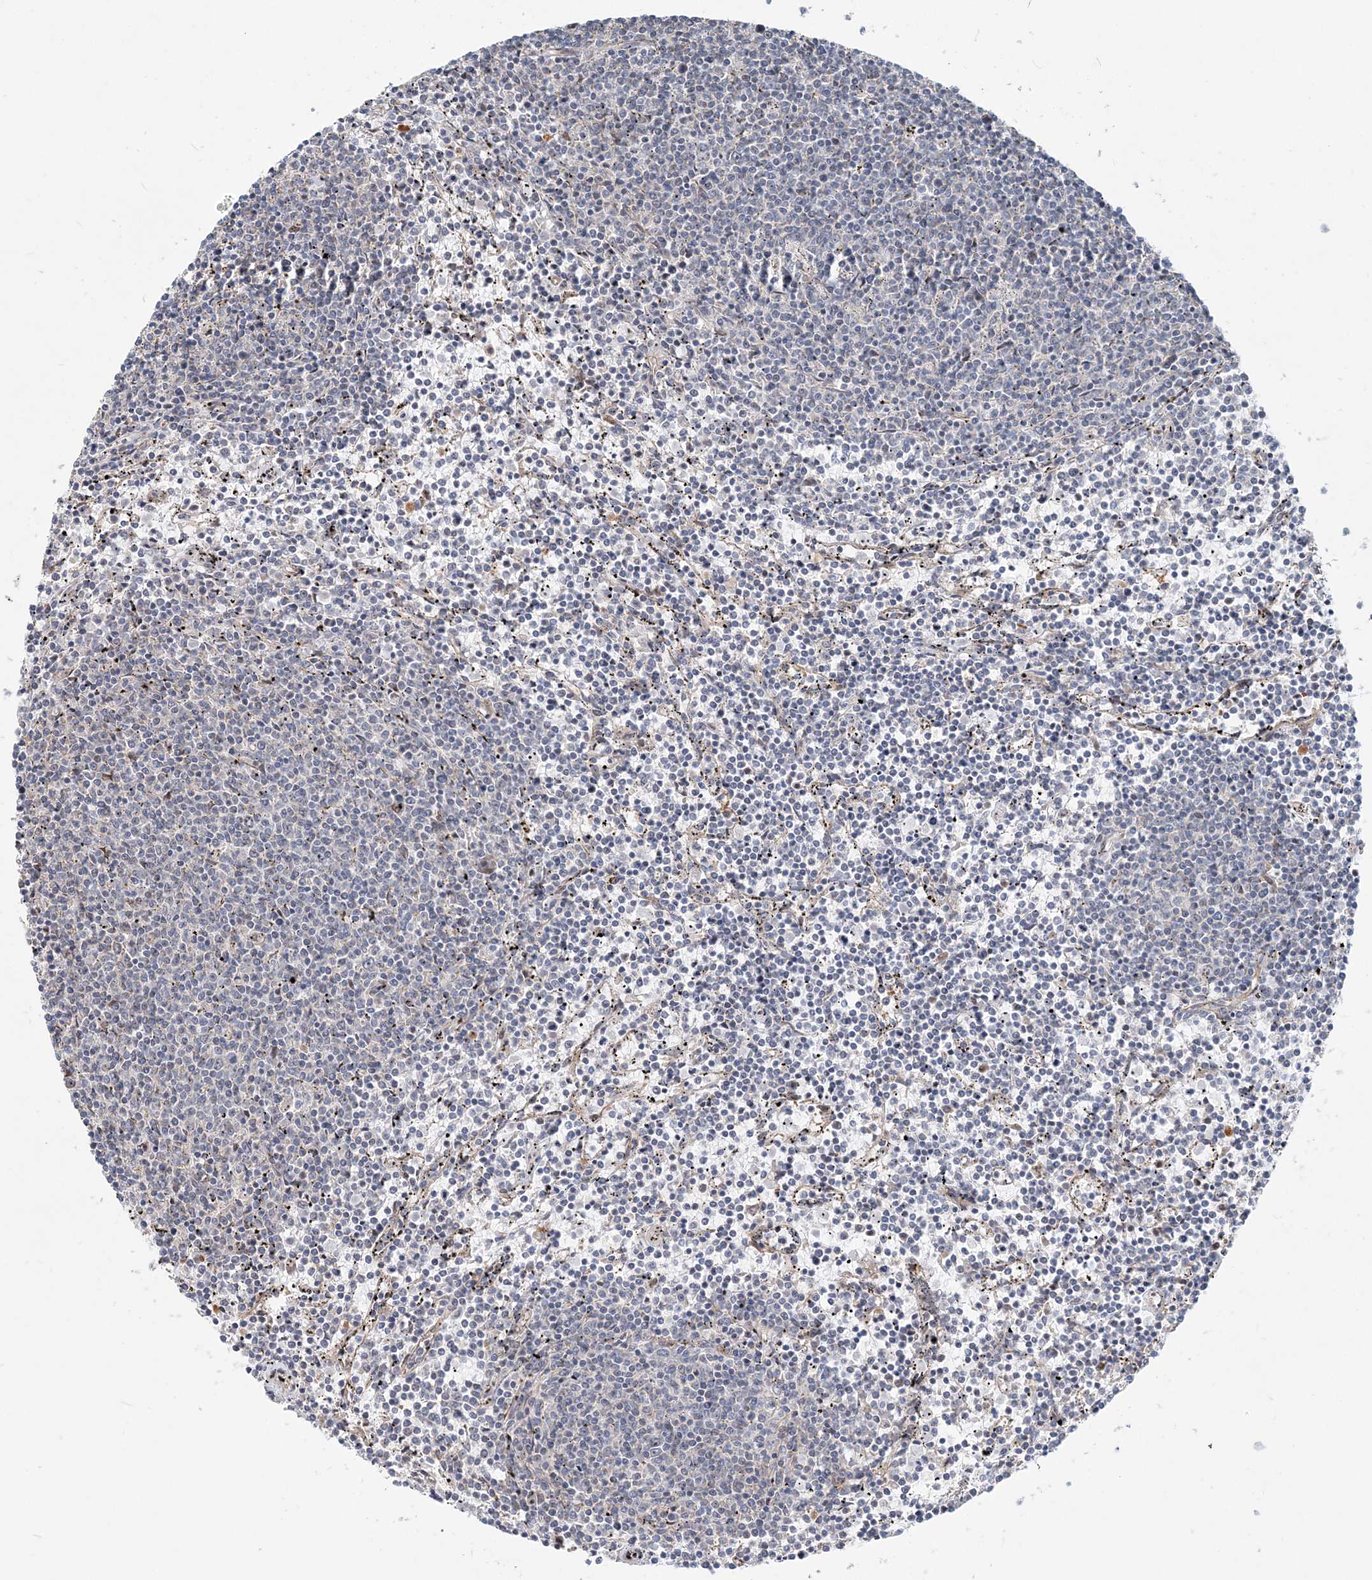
{"staining": {"intensity": "negative", "quantity": "none", "location": "none"}, "tissue": "lymphoma", "cell_type": "Tumor cells", "image_type": "cancer", "snomed": [{"axis": "morphology", "description": "Malignant lymphoma, non-Hodgkin's type, Low grade"}, {"axis": "topography", "description": "Spleen"}], "caption": "A histopathology image of lymphoma stained for a protein exhibits no brown staining in tumor cells.", "gene": "CXXC5", "patient": {"sex": "female", "age": 50}}